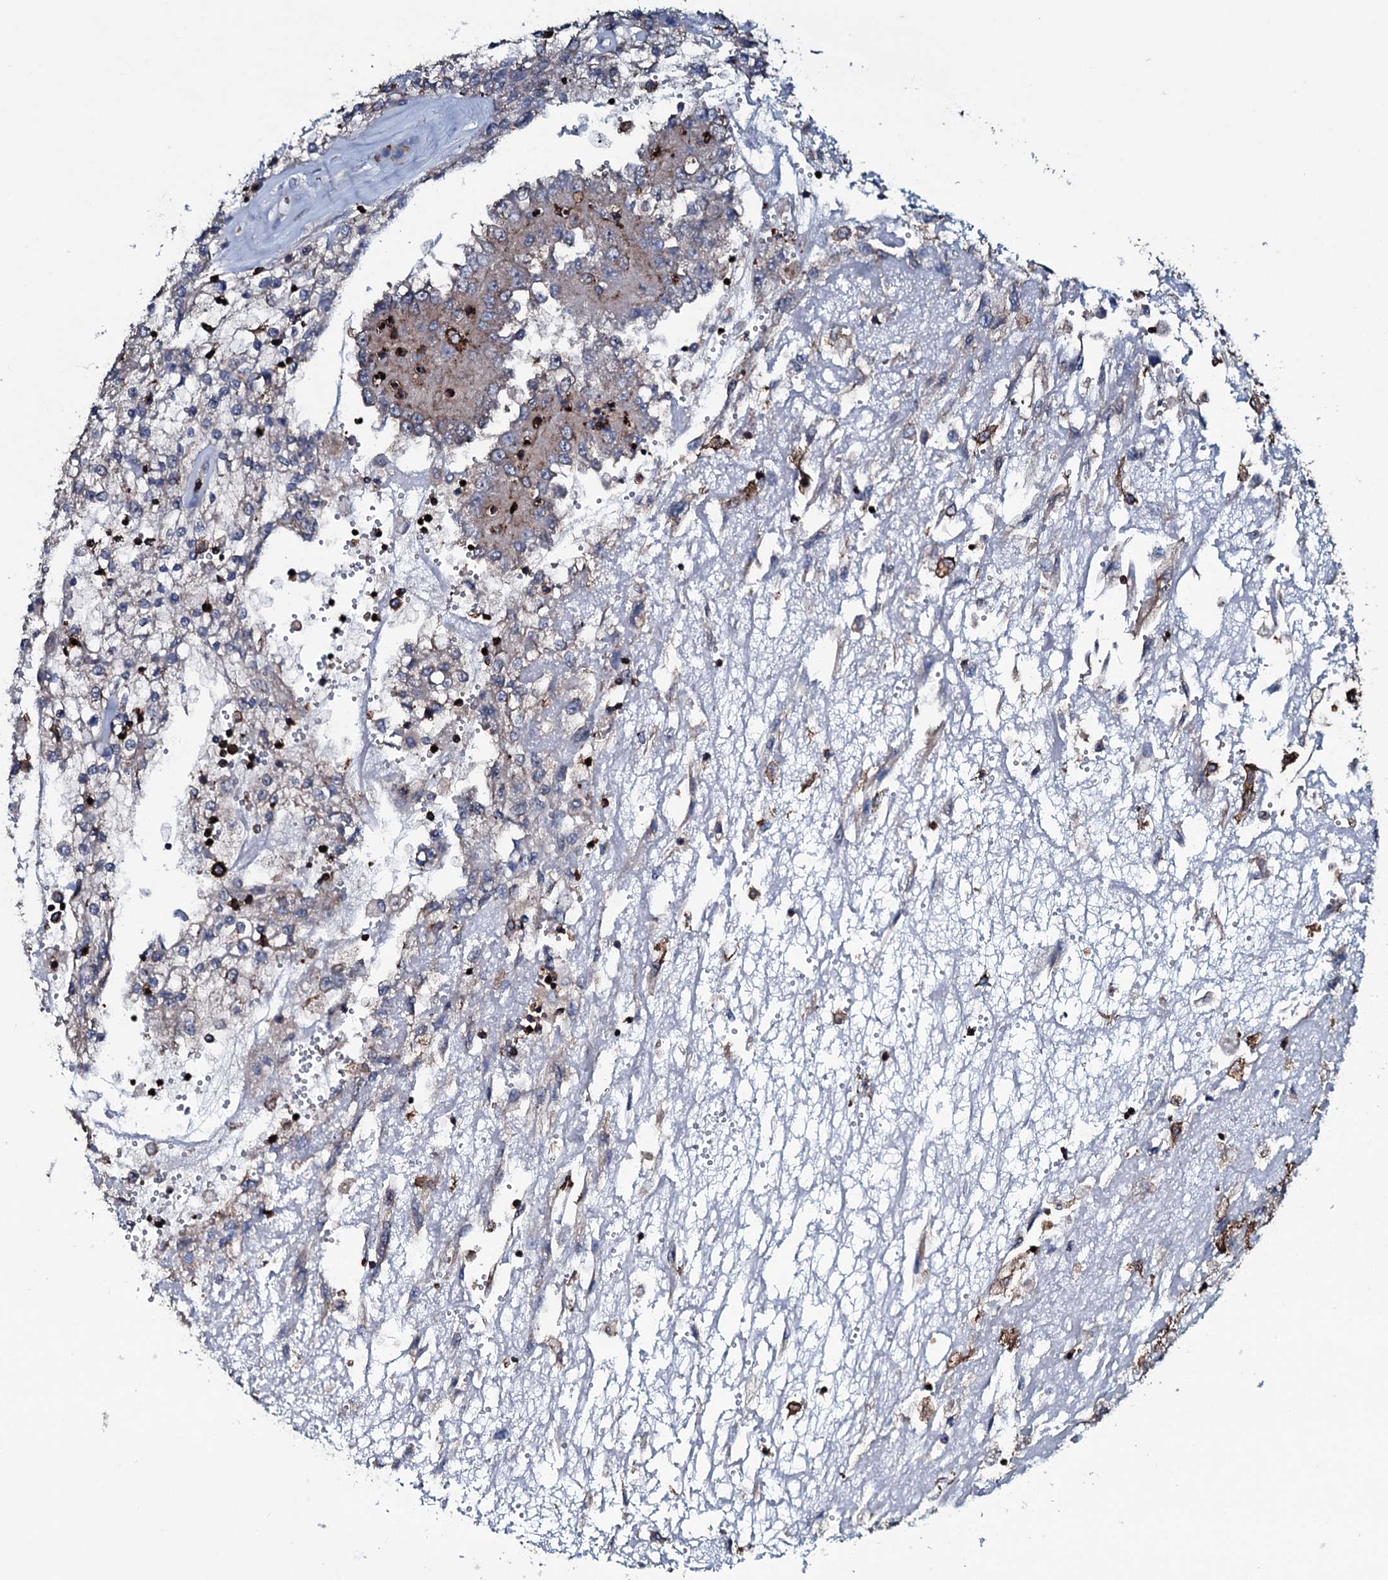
{"staining": {"intensity": "negative", "quantity": "none", "location": "none"}, "tissue": "renal cancer", "cell_type": "Tumor cells", "image_type": "cancer", "snomed": [{"axis": "morphology", "description": "Adenocarcinoma, NOS"}, {"axis": "topography", "description": "Kidney"}], "caption": "The immunohistochemistry (IHC) histopathology image has no significant positivity in tumor cells of renal cancer tissue.", "gene": "OGFOD2", "patient": {"sex": "female", "age": 52}}